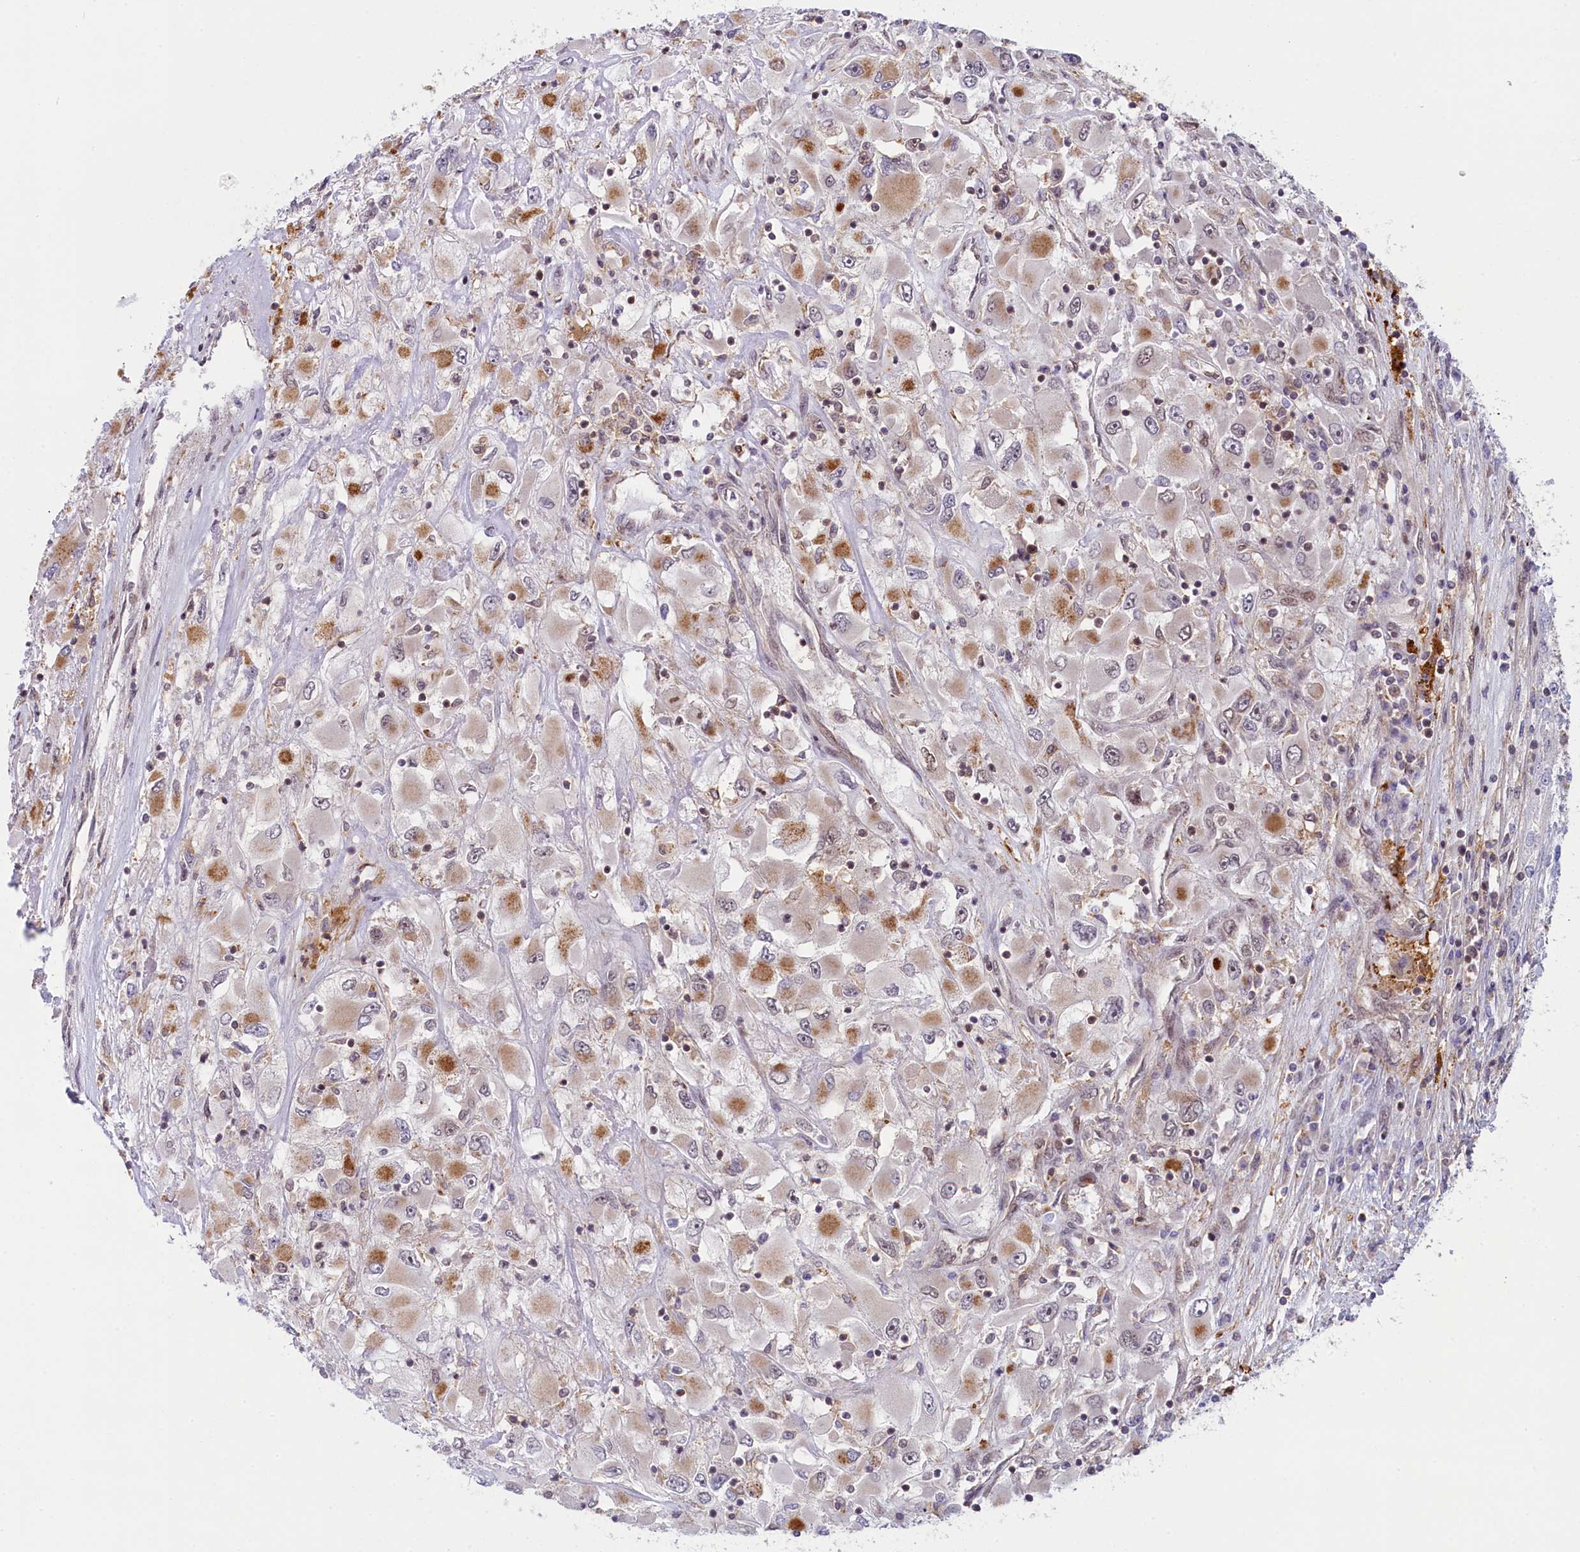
{"staining": {"intensity": "moderate", "quantity": "<25%", "location": "cytoplasmic/membranous"}, "tissue": "renal cancer", "cell_type": "Tumor cells", "image_type": "cancer", "snomed": [{"axis": "morphology", "description": "Adenocarcinoma, NOS"}, {"axis": "topography", "description": "Kidney"}], "caption": "This image demonstrates adenocarcinoma (renal) stained with immunohistochemistry (IHC) to label a protein in brown. The cytoplasmic/membranous of tumor cells show moderate positivity for the protein. Nuclei are counter-stained blue.", "gene": "FCHO1", "patient": {"sex": "female", "age": 52}}